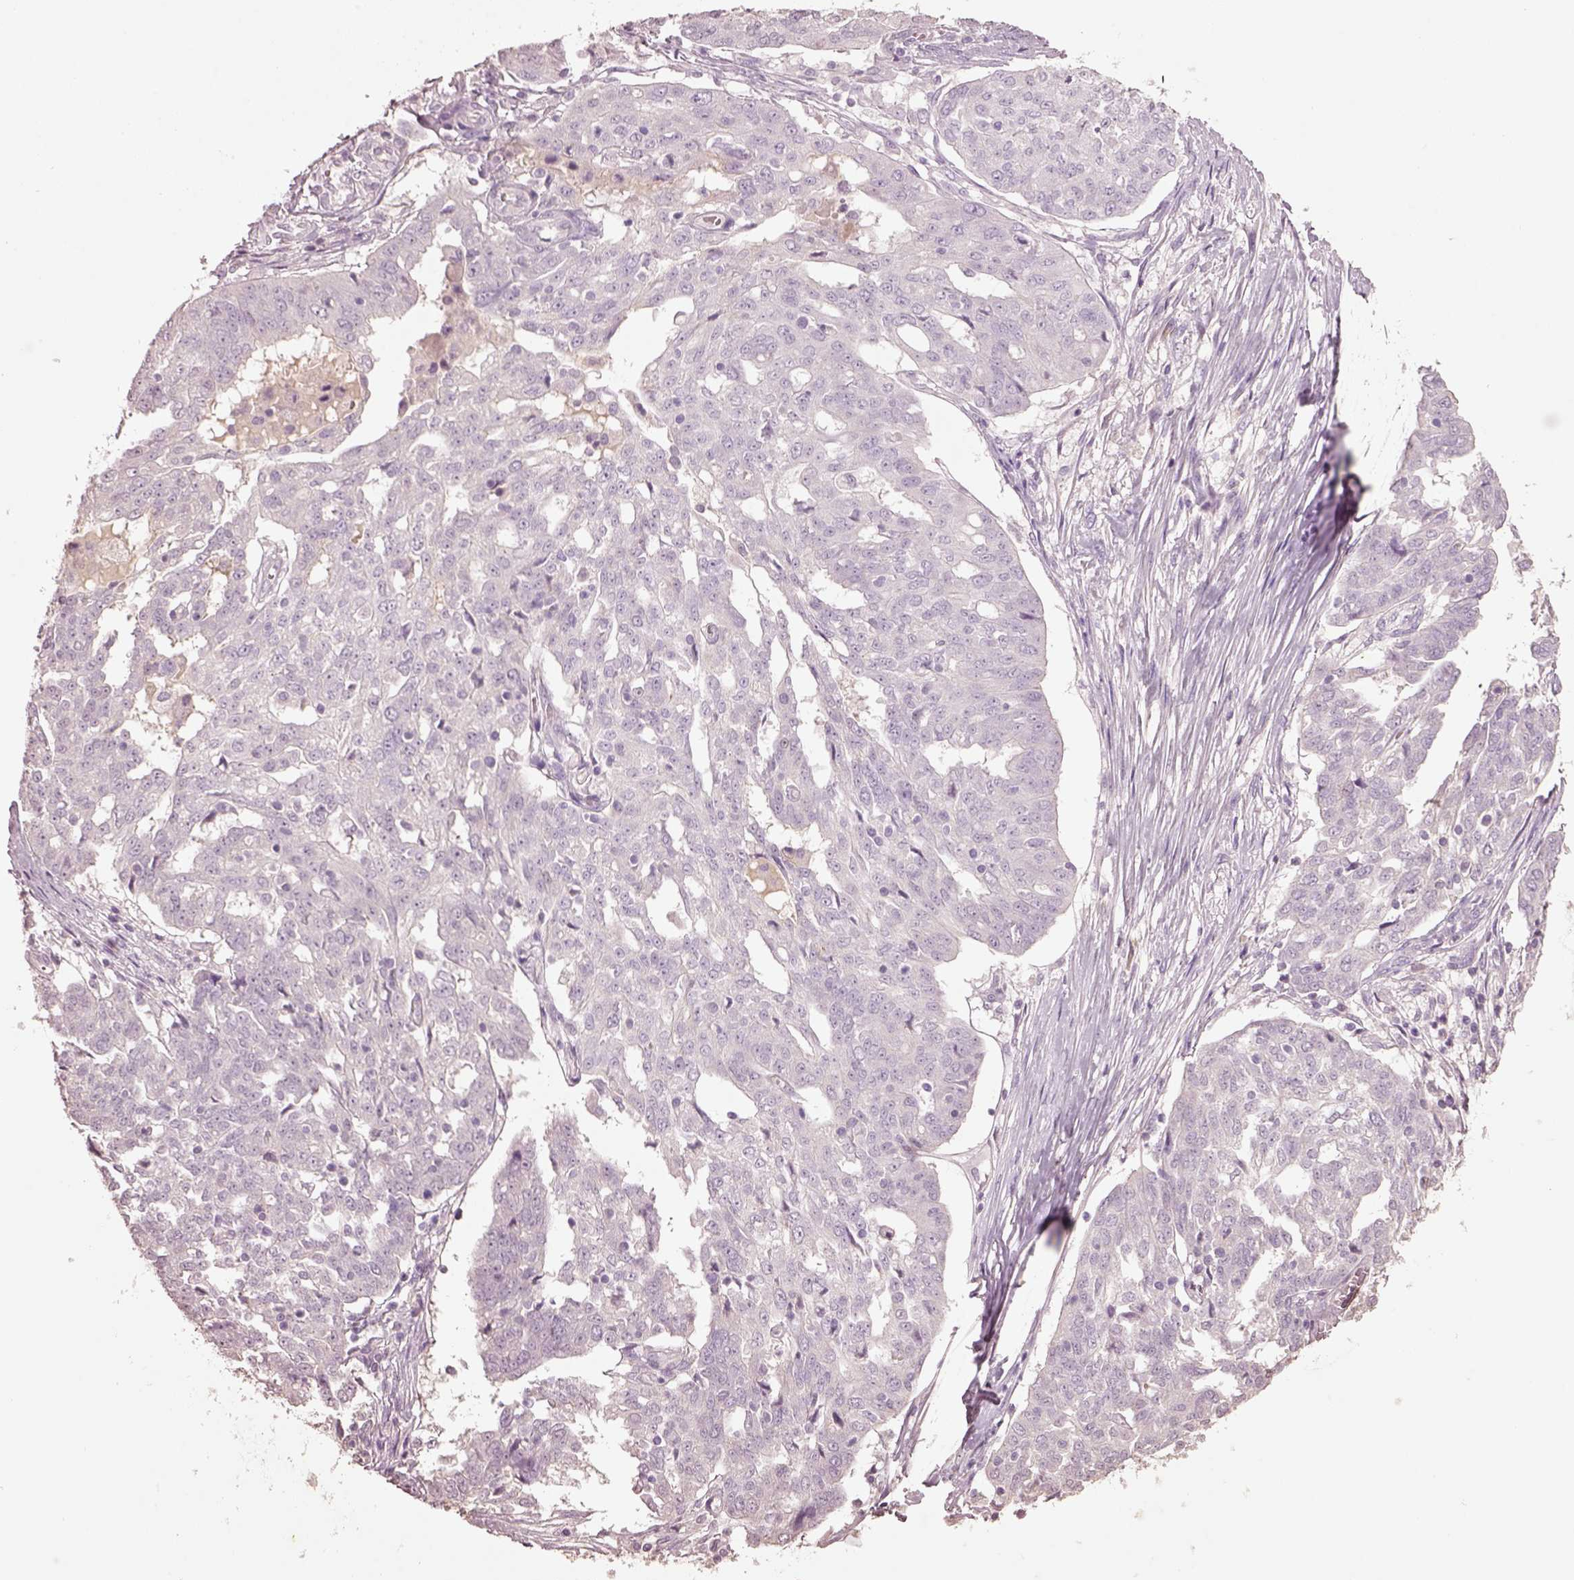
{"staining": {"intensity": "negative", "quantity": "none", "location": "none"}, "tissue": "ovarian cancer", "cell_type": "Tumor cells", "image_type": "cancer", "snomed": [{"axis": "morphology", "description": "Cystadenocarcinoma, serous, NOS"}, {"axis": "topography", "description": "Ovary"}], "caption": "The image shows no staining of tumor cells in ovarian cancer (serous cystadenocarcinoma).", "gene": "KCNIP3", "patient": {"sex": "female", "age": 67}}